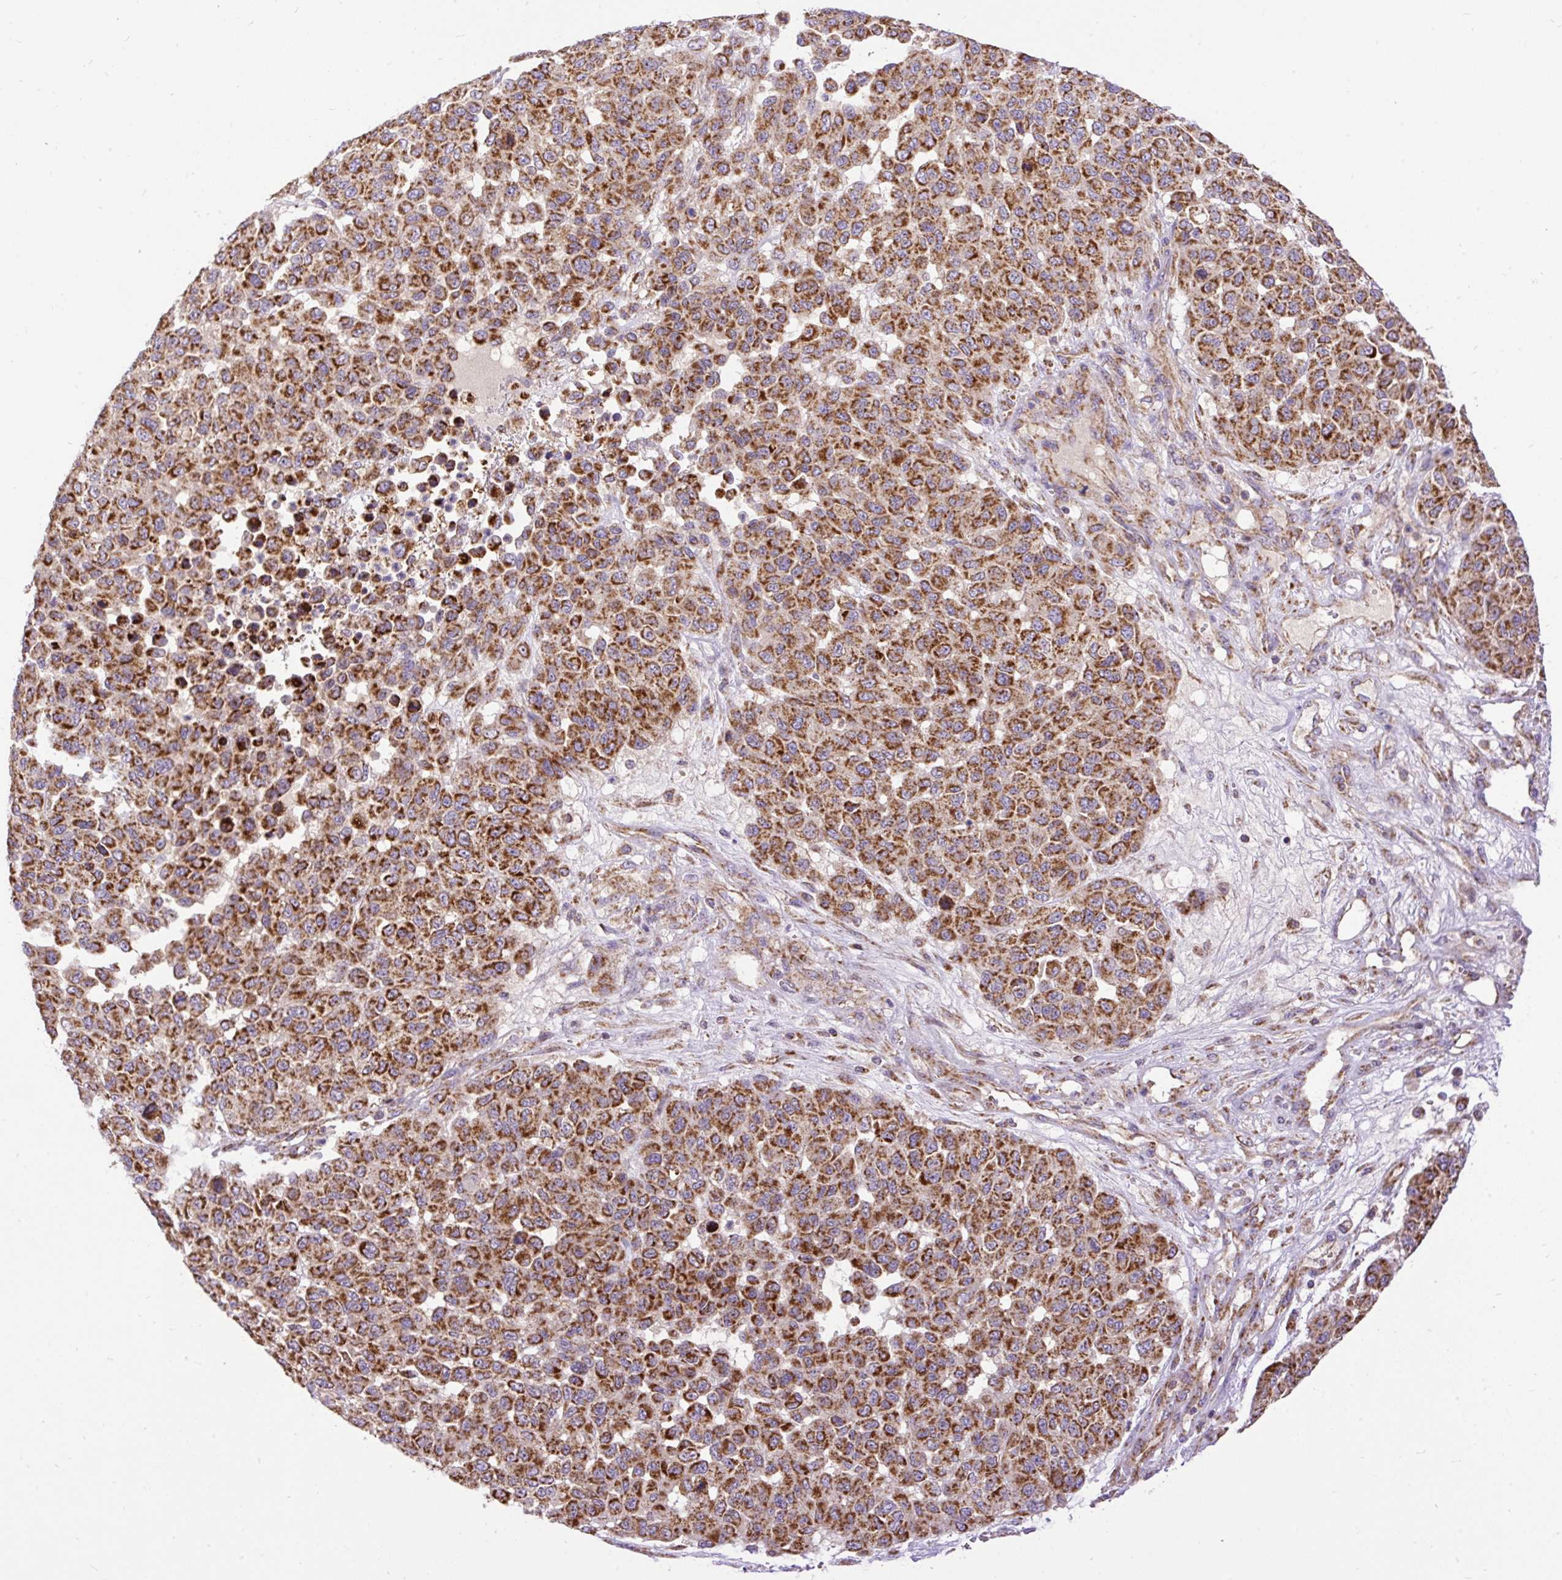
{"staining": {"intensity": "strong", "quantity": ">75%", "location": "cytoplasmic/membranous"}, "tissue": "melanoma", "cell_type": "Tumor cells", "image_type": "cancer", "snomed": [{"axis": "morphology", "description": "Malignant melanoma, NOS"}, {"axis": "topography", "description": "Skin"}], "caption": "Protein expression analysis of malignant melanoma shows strong cytoplasmic/membranous staining in about >75% of tumor cells. (DAB = brown stain, brightfield microscopy at high magnification).", "gene": "TOMM40", "patient": {"sex": "male", "age": 62}}